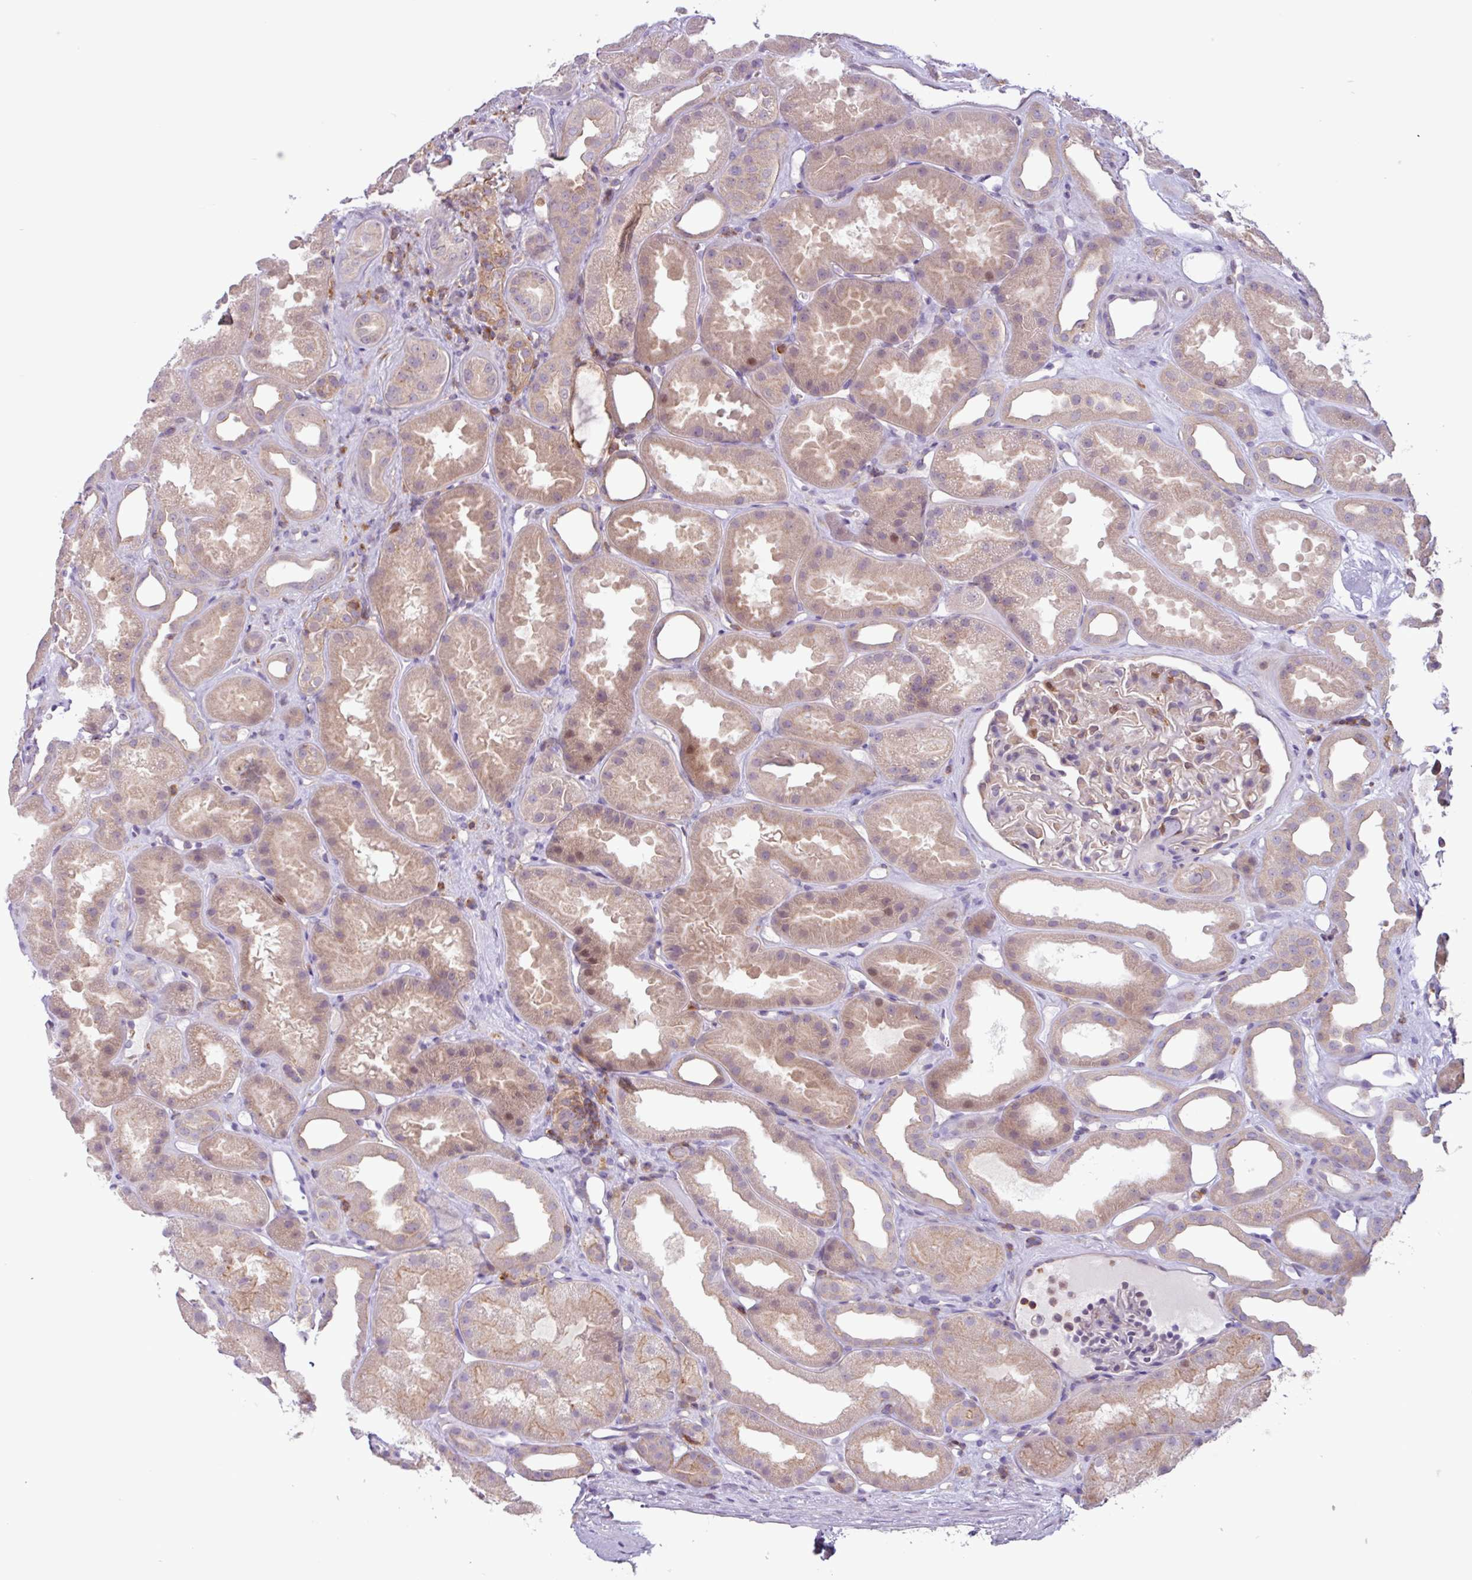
{"staining": {"intensity": "weak", "quantity": "<25%", "location": "cytoplasmic/membranous"}, "tissue": "kidney", "cell_type": "Cells in glomeruli", "image_type": "normal", "snomed": [{"axis": "morphology", "description": "Normal tissue, NOS"}, {"axis": "topography", "description": "Kidney"}], "caption": "Cells in glomeruli show no significant expression in normal kidney. (DAB (3,3'-diaminobenzidine) immunohistochemistry, high magnification).", "gene": "ACTR3B", "patient": {"sex": "male", "age": 61}}